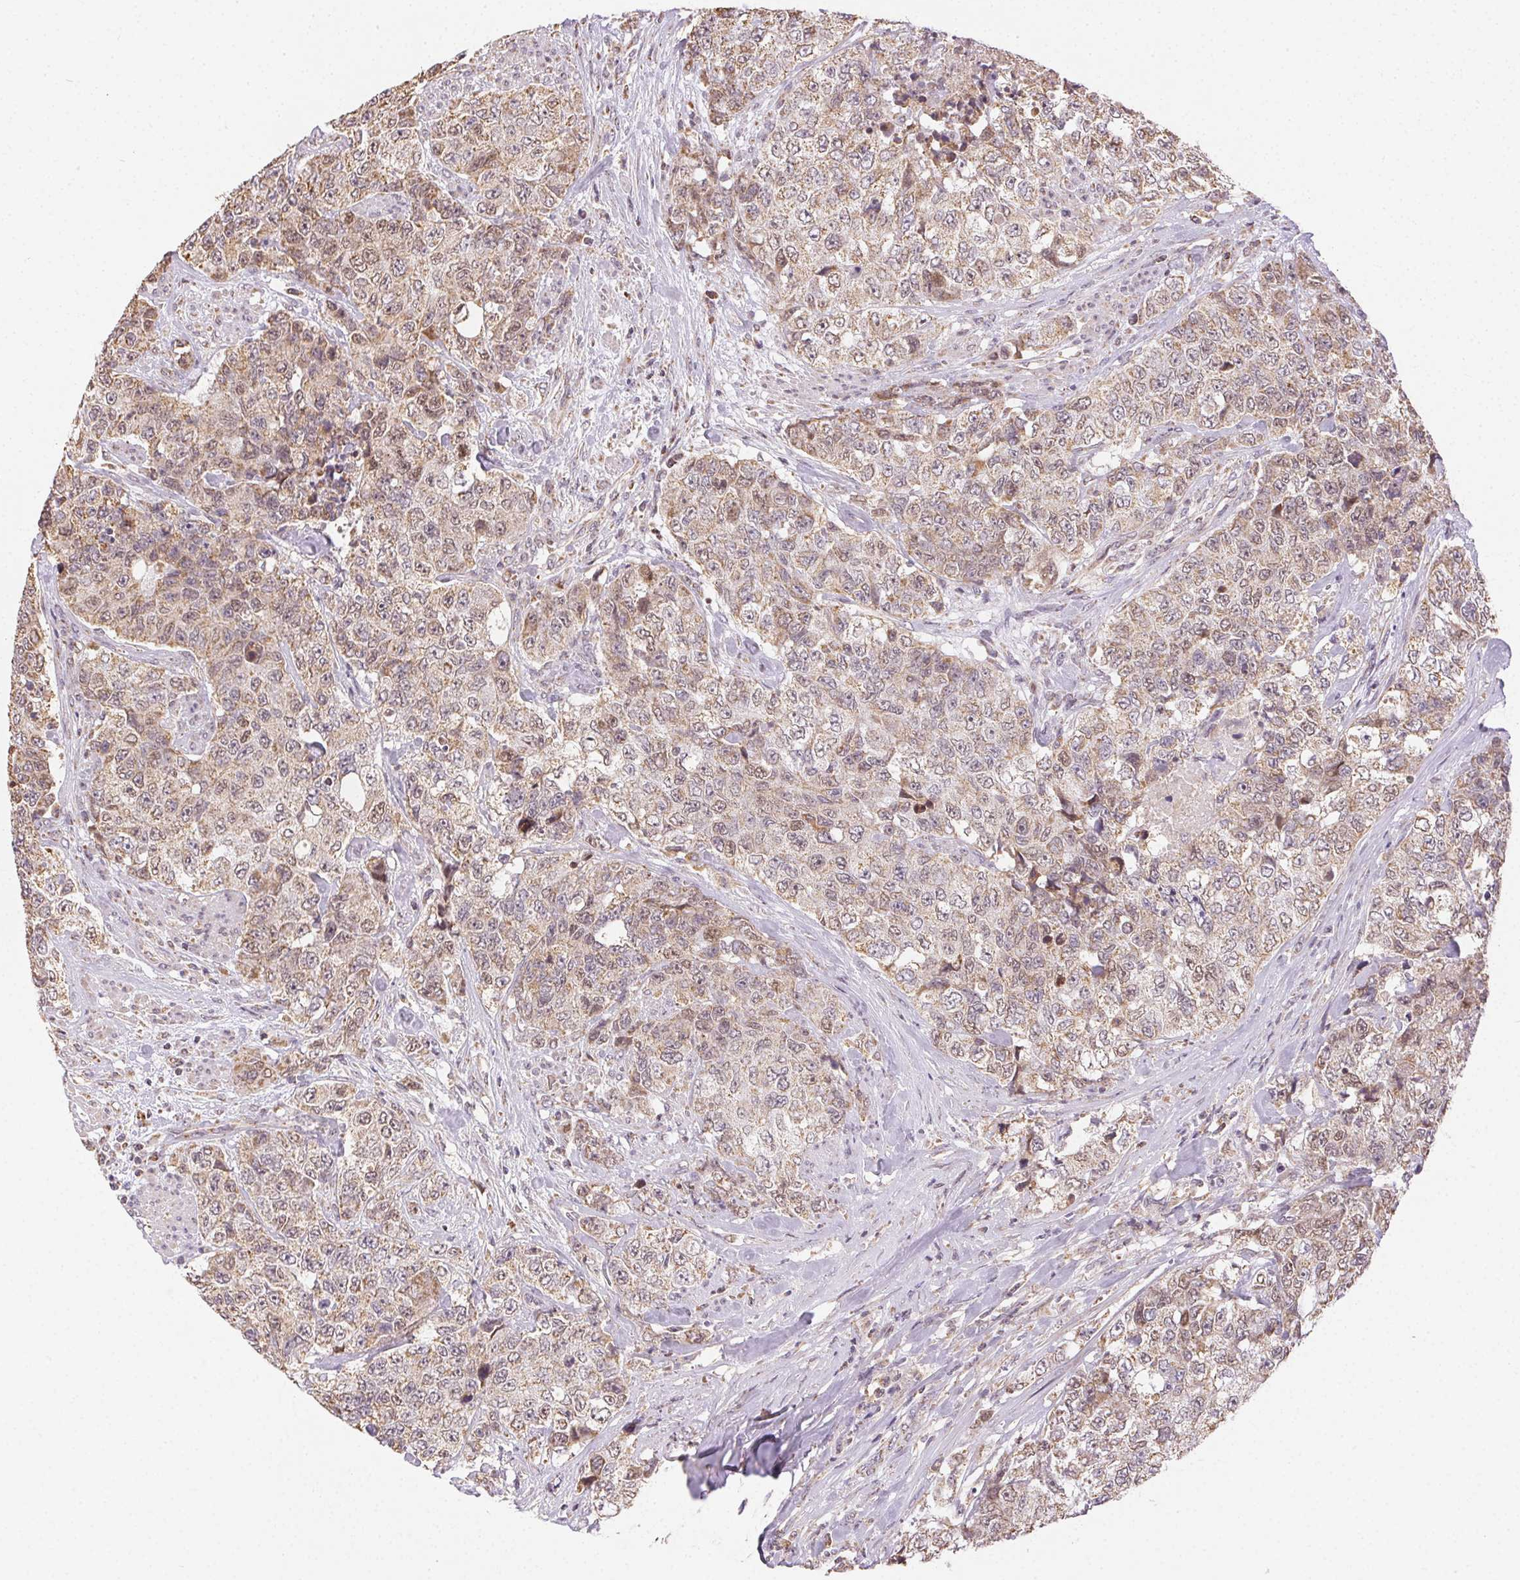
{"staining": {"intensity": "weak", "quantity": ">75%", "location": "cytoplasmic/membranous"}, "tissue": "urothelial cancer", "cell_type": "Tumor cells", "image_type": "cancer", "snomed": [{"axis": "morphology", "description": "Urothelial carcinoma, High grade"}, {"axis": "topography", "description": "Urinary bladder"}], "caption": "Human high-grade urothelial carcinoma stained with a protein marker shows weak staining in tumor cells.", "gene": "PIWIL4", "patient": {"sex": "female", "age": 78}}